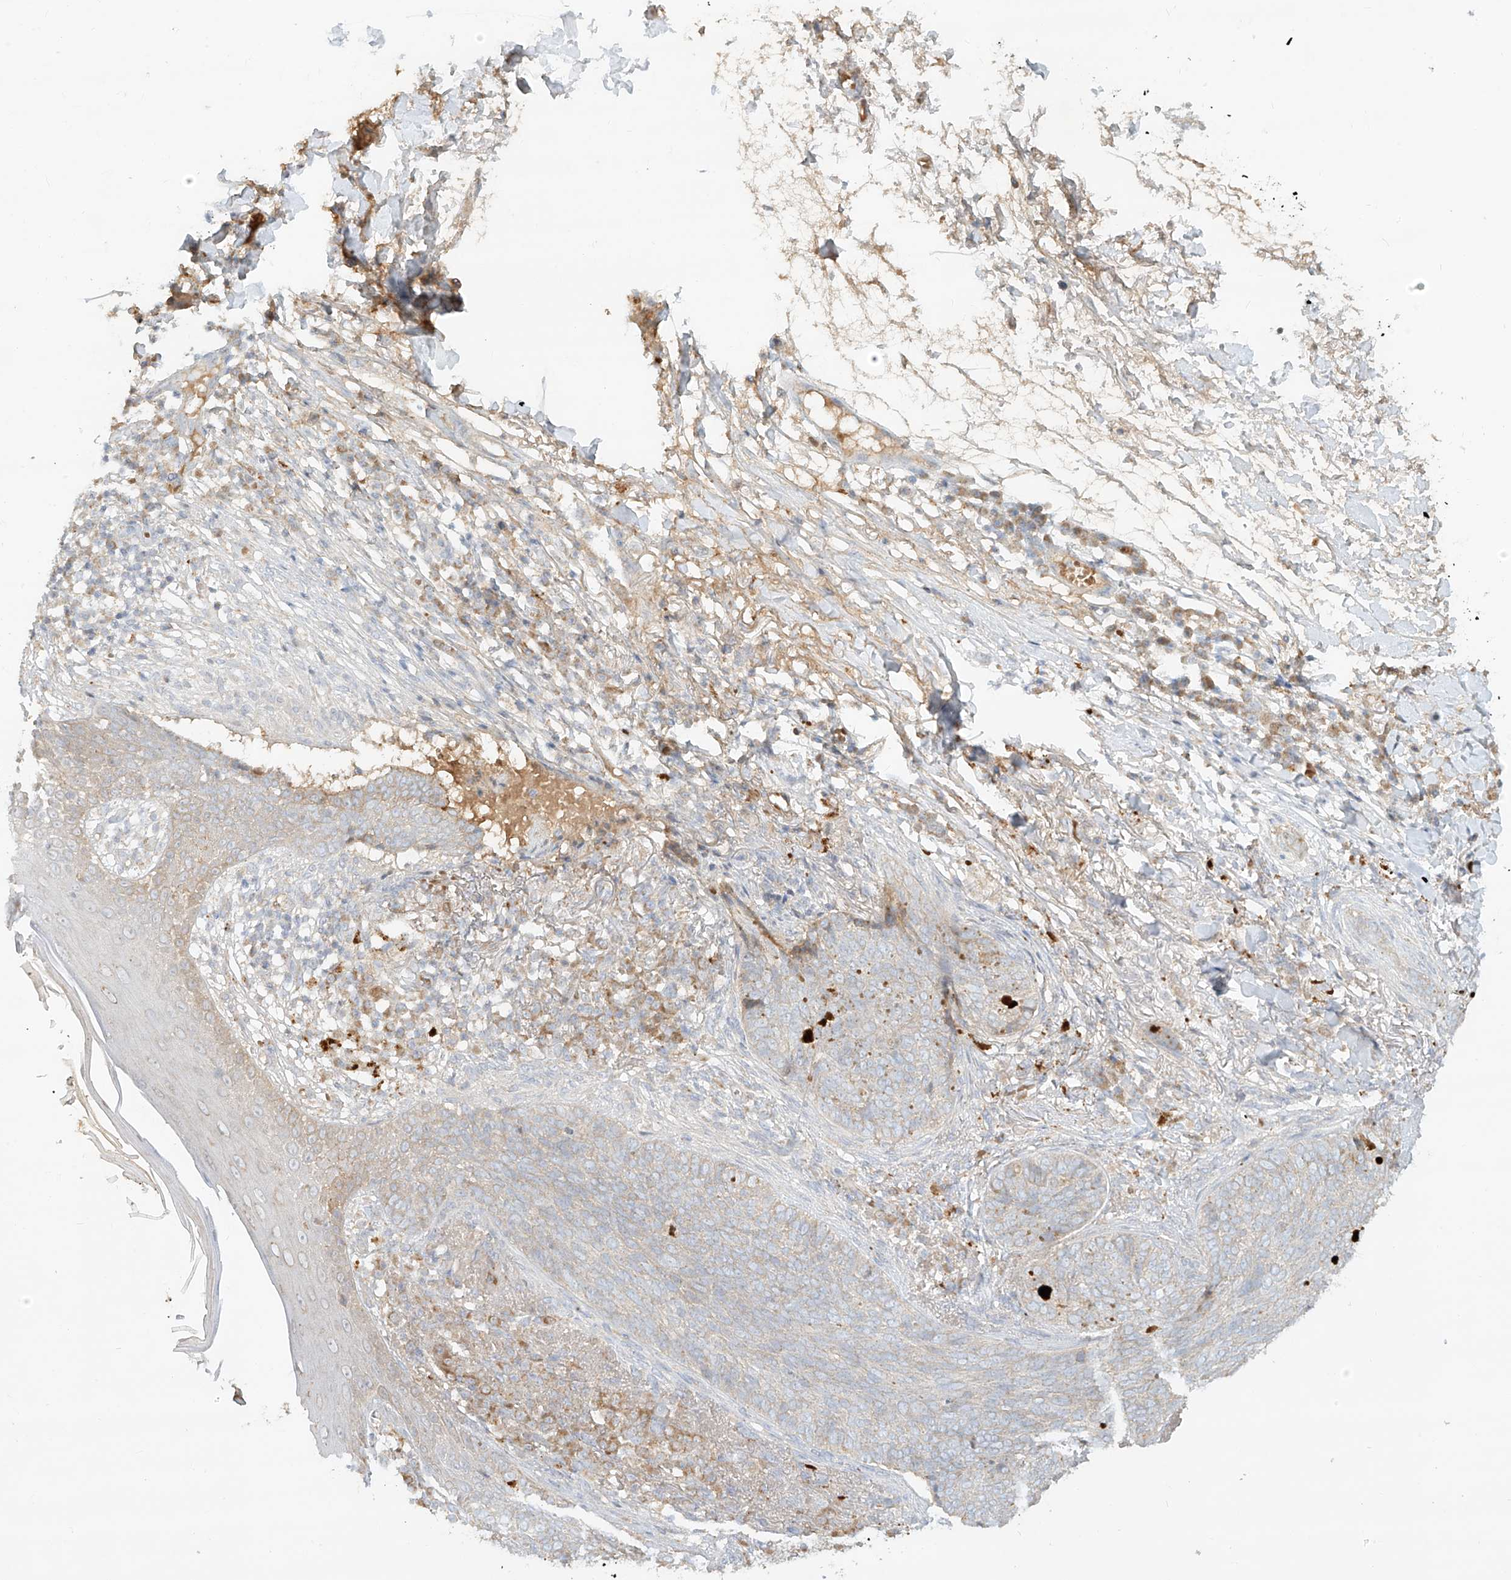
{"staining": {"intensity": "negative", "quantity": "none", "location": "none"}, "tissue": "skin cancer", "cell_type": "Tumor cells", "image_type": "cancer", "snomed": [{"axis": "morphology", "description": "Basal cell carcinoma"}, {"axis": "topography", "description": "Skin"}], "caption": "High power microscopy photomicrograph of an immunohistochemistry (IHC) histopathology image of skin cancer (basal cell carcinoma), revealing no significant positivity in tumor cells.", "gene": "KPNA7", "patient": {"sex": "male", "age": 85}}